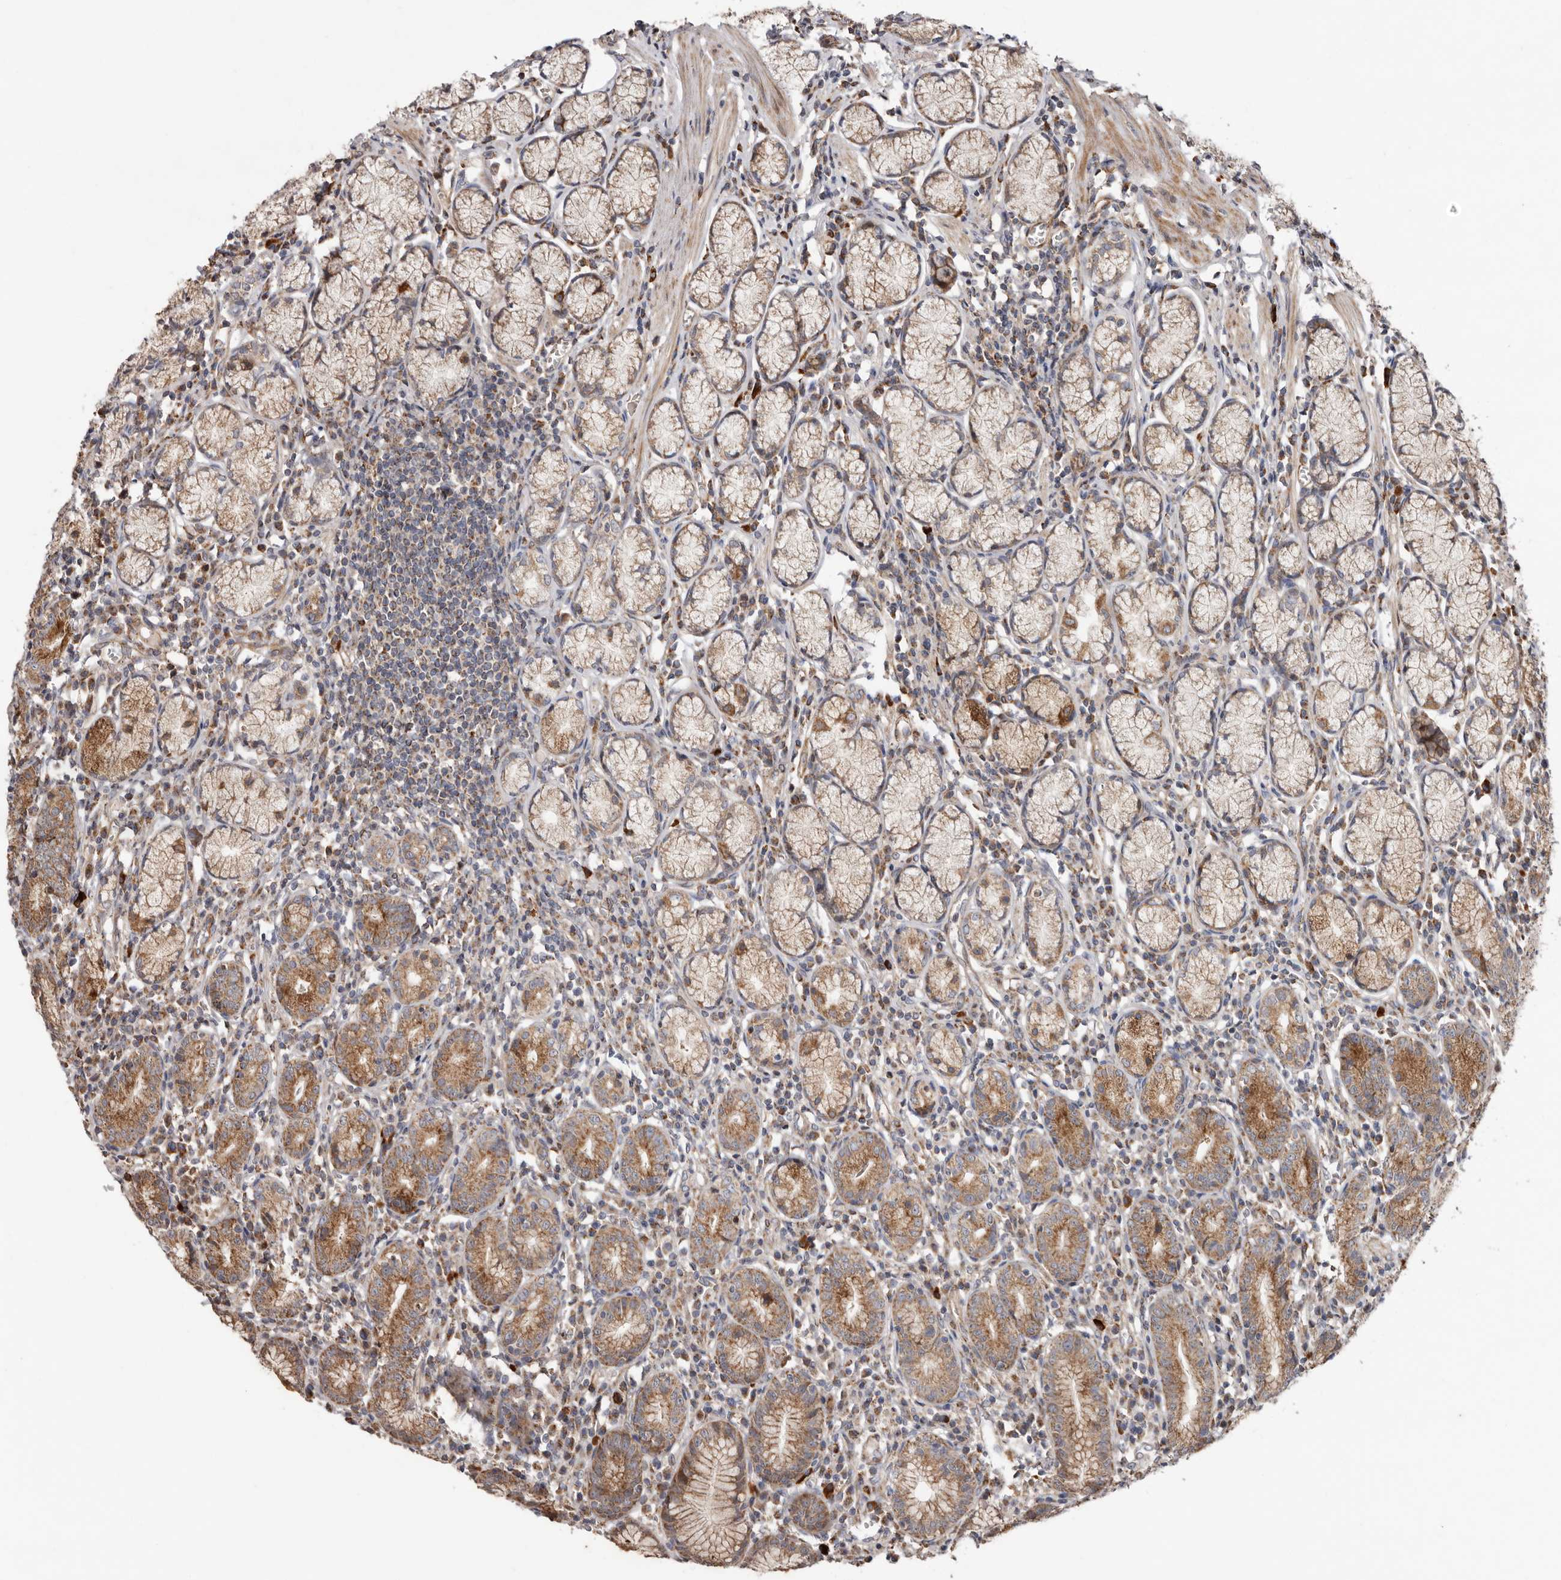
{"staining": {"intensity": "moderate", "quantity": ">75%", "location": "cytoplasmic/membranous"}, "tissue": "stomach", "cell_type": "Glandular cells", "image_type": "normal", "snomed": [{"axis": "morphology", "description": "Normal tissue, NOS"}, {"axis": "topography", "description": "Stomach"}], "caption": "Immunohistochemical staining of benign human stomach displays moderate cytoplasmic/membranous protein staining in approximately >75% of glandular cells.", "gene": "PROKR1", "patient": {"sex": "male", "age": 55}}